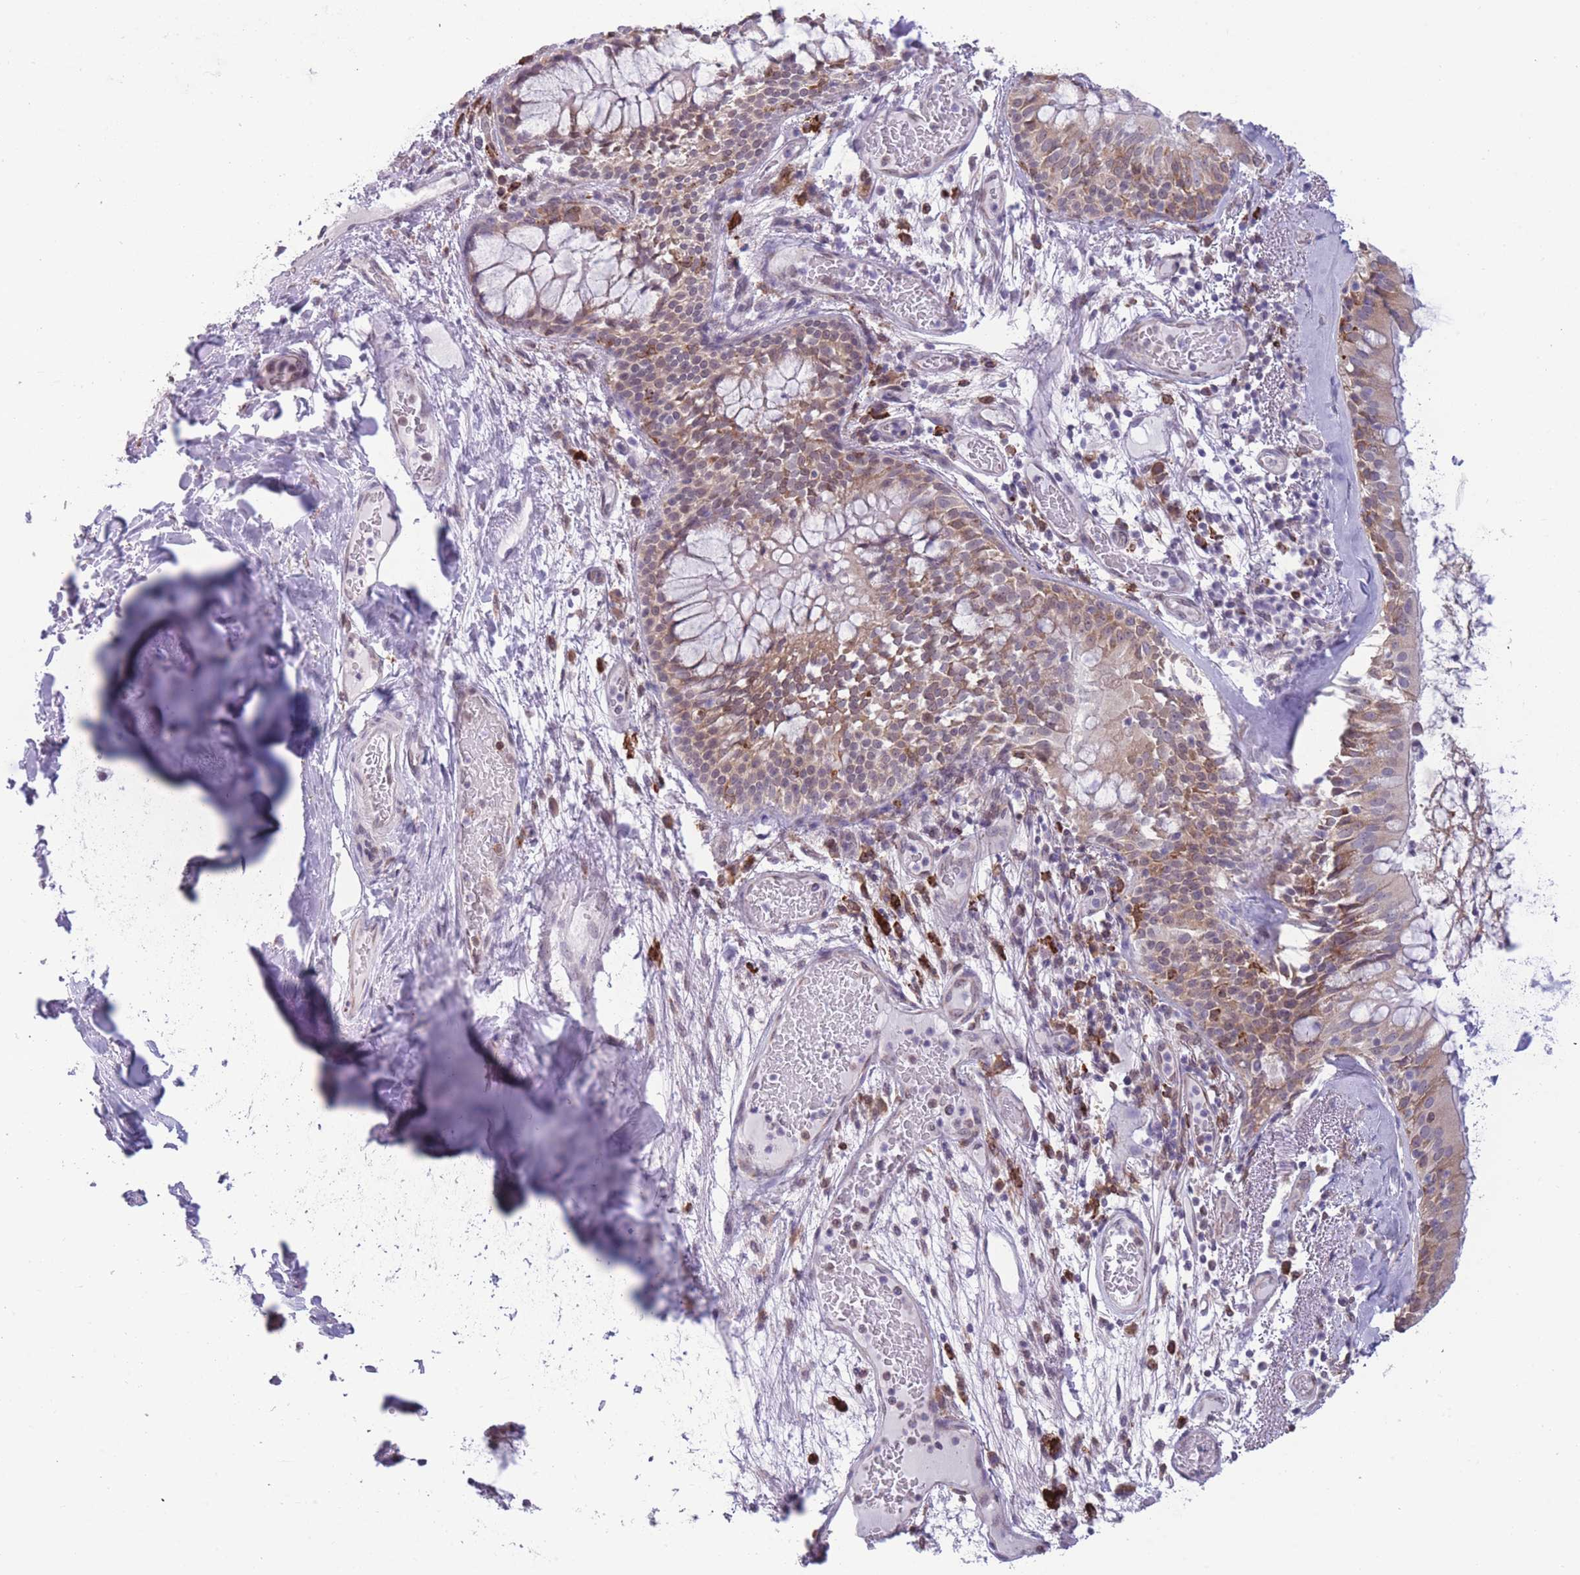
{"staining": {"intensity": "moderate", "quantity": ">75%", "location": "cytoplasmic/membranous"}, "tissue": "bronchus", "cell_type": "Respiratory epithelial cells", "image_type": "normal", "snomed": [{"axis": "morphology", "description": "Normal tissue, NOS"}, {"axis": "topography", "description": "Cartilage tissue"}, {"axis": "topography", "description": "Bronchus"}], "caption": "The immunohistochemical stain labels moderate cytoplasmic/membranous expression in respiratory epithelial cells of unremarkable bronchus.", "gene": "TMEM121", "patient": {"sex": "male", "age": 63}}